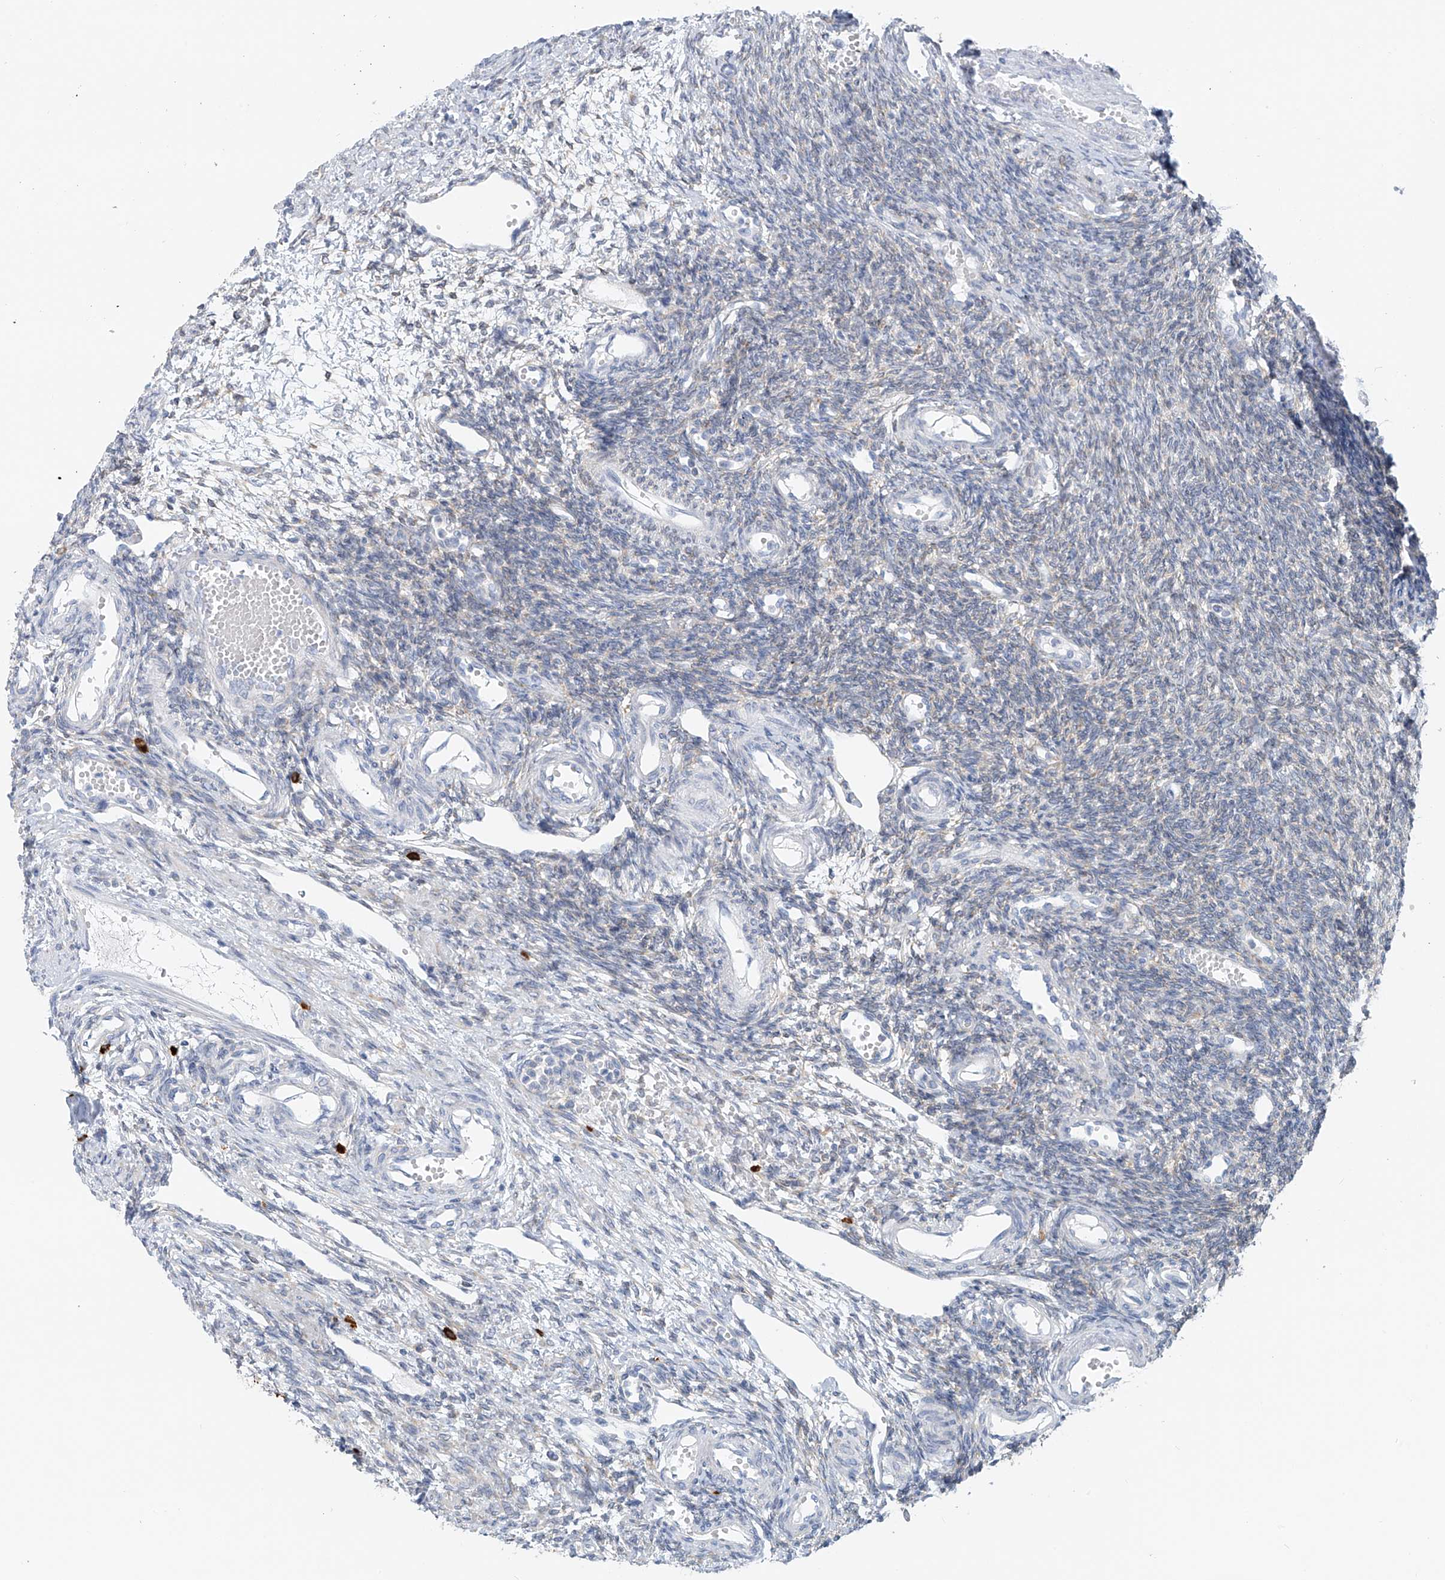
{"staining": {"intensity": "negative", "quantity": "none", "location": "none"}, "tissue": "ovary", "cell_type": "Ovarian stroma cells", "image_type": "normal", "snomed": [{"axis": "morphology", "description": "Normal tissue, NOS"}, {"axis": "morphology", "description": "Cyst, NOS"}, {"axis": "topography", "description": "Ovary"}], "caption": "High power microscopy histopathology image of an immunohistochemistry micrograph of normal ovary, revealing no significant expression in ovarian stroma cells.", "gene": "POMGNT2", "patient": {"sex": "female", "age": 33}}